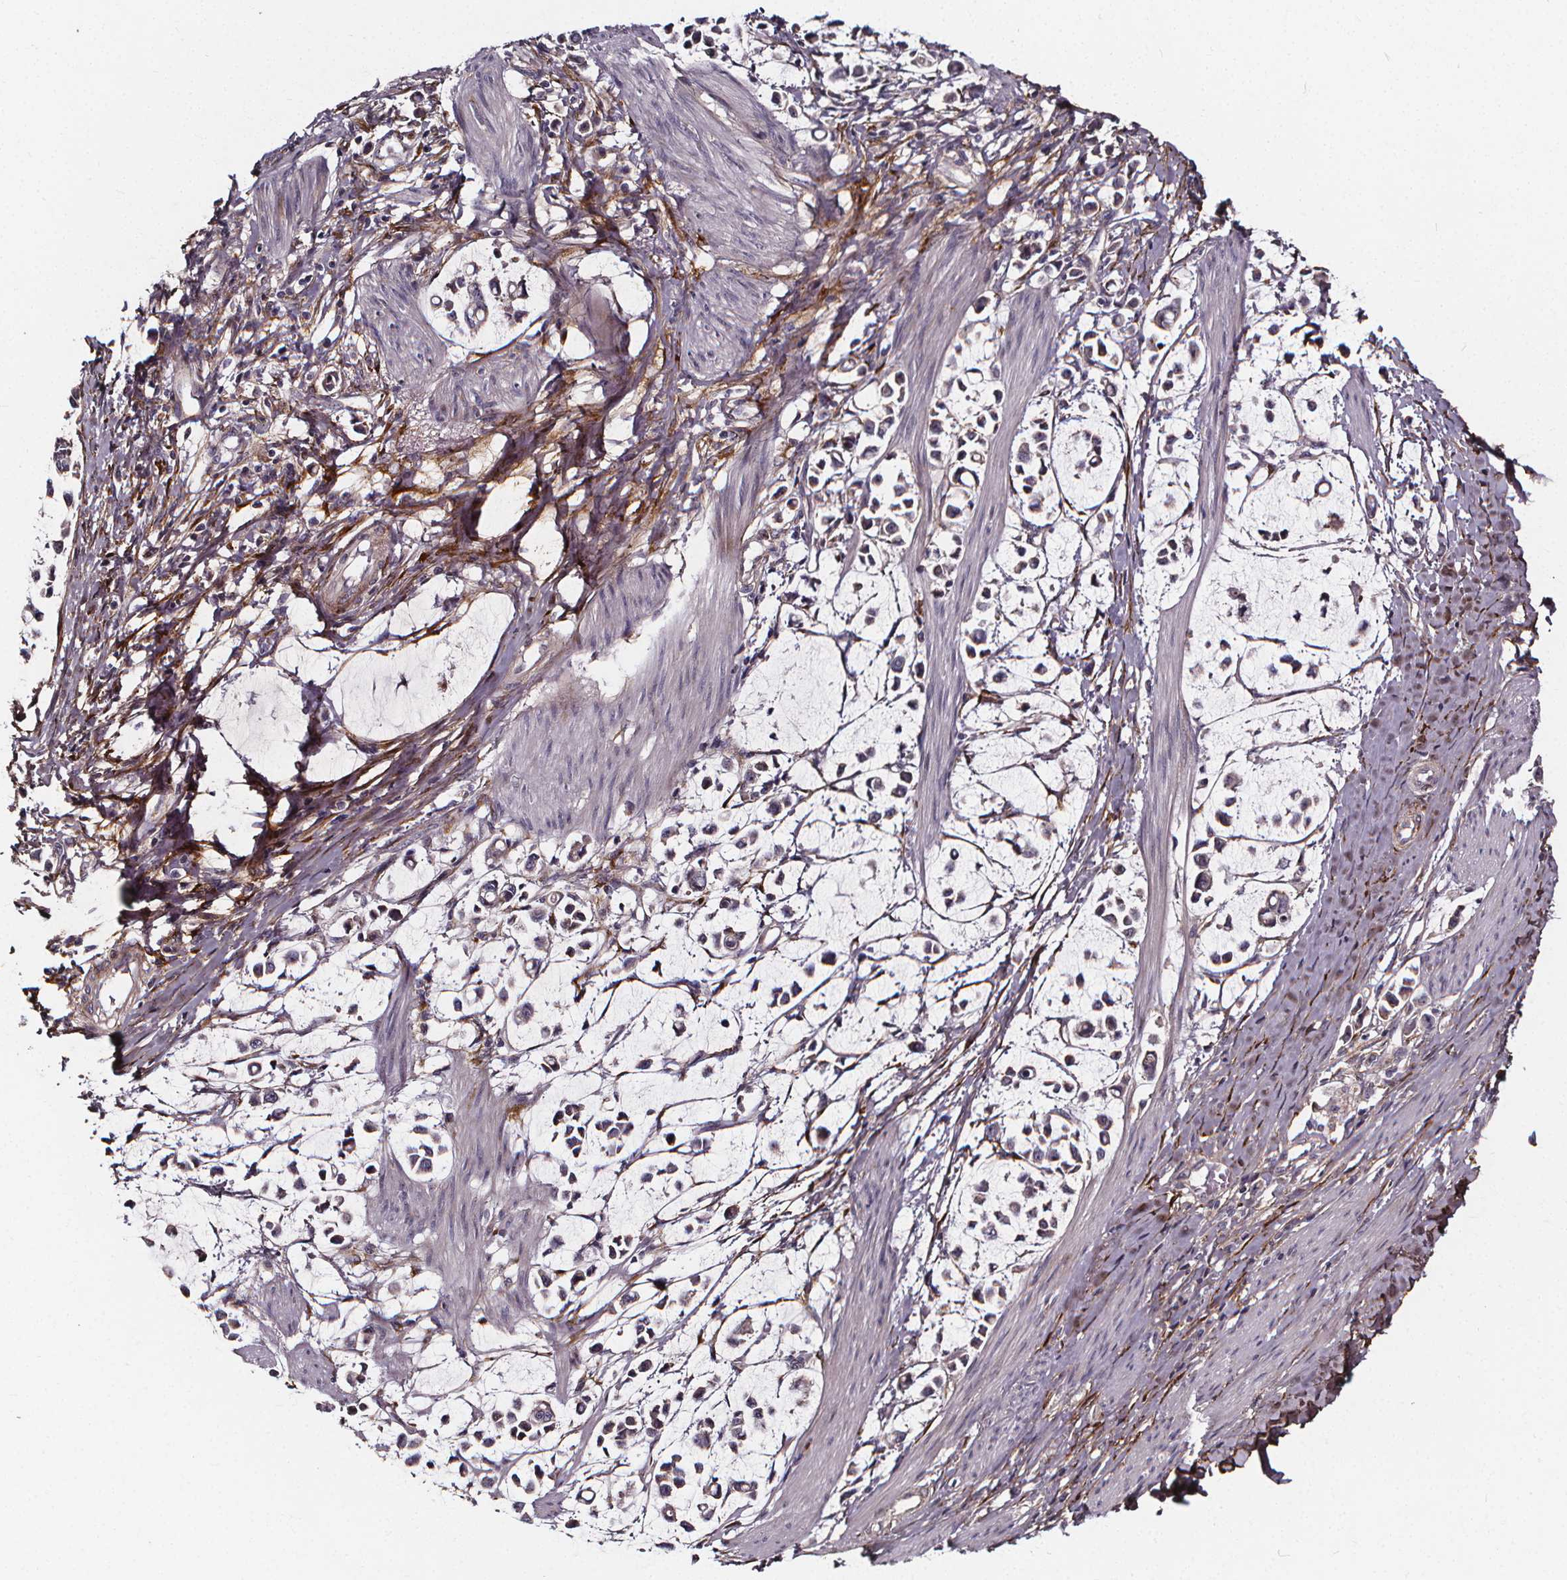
{"staining": {"intensity": "negative", "quantity": "none", "location": "none"}, "tissue": "stomach cancer", "cell_type": "Tumor cells", "image_type": "cancer", "snomed": [{"axis": "morphology", "description": "Adenocarcinoma, NOS"}, {"axis": "topography", "description": "Stomach"}], "caption": "This micrograph is of stomach cancer (adenocarcinoma) stained with immunohistochemistry to label a protein in brown with the nuclei are counter-stained blue. There is no staining in tumor cells.", "gene": "AEBP1", "patient": {"sex": "male", "age": 82}}